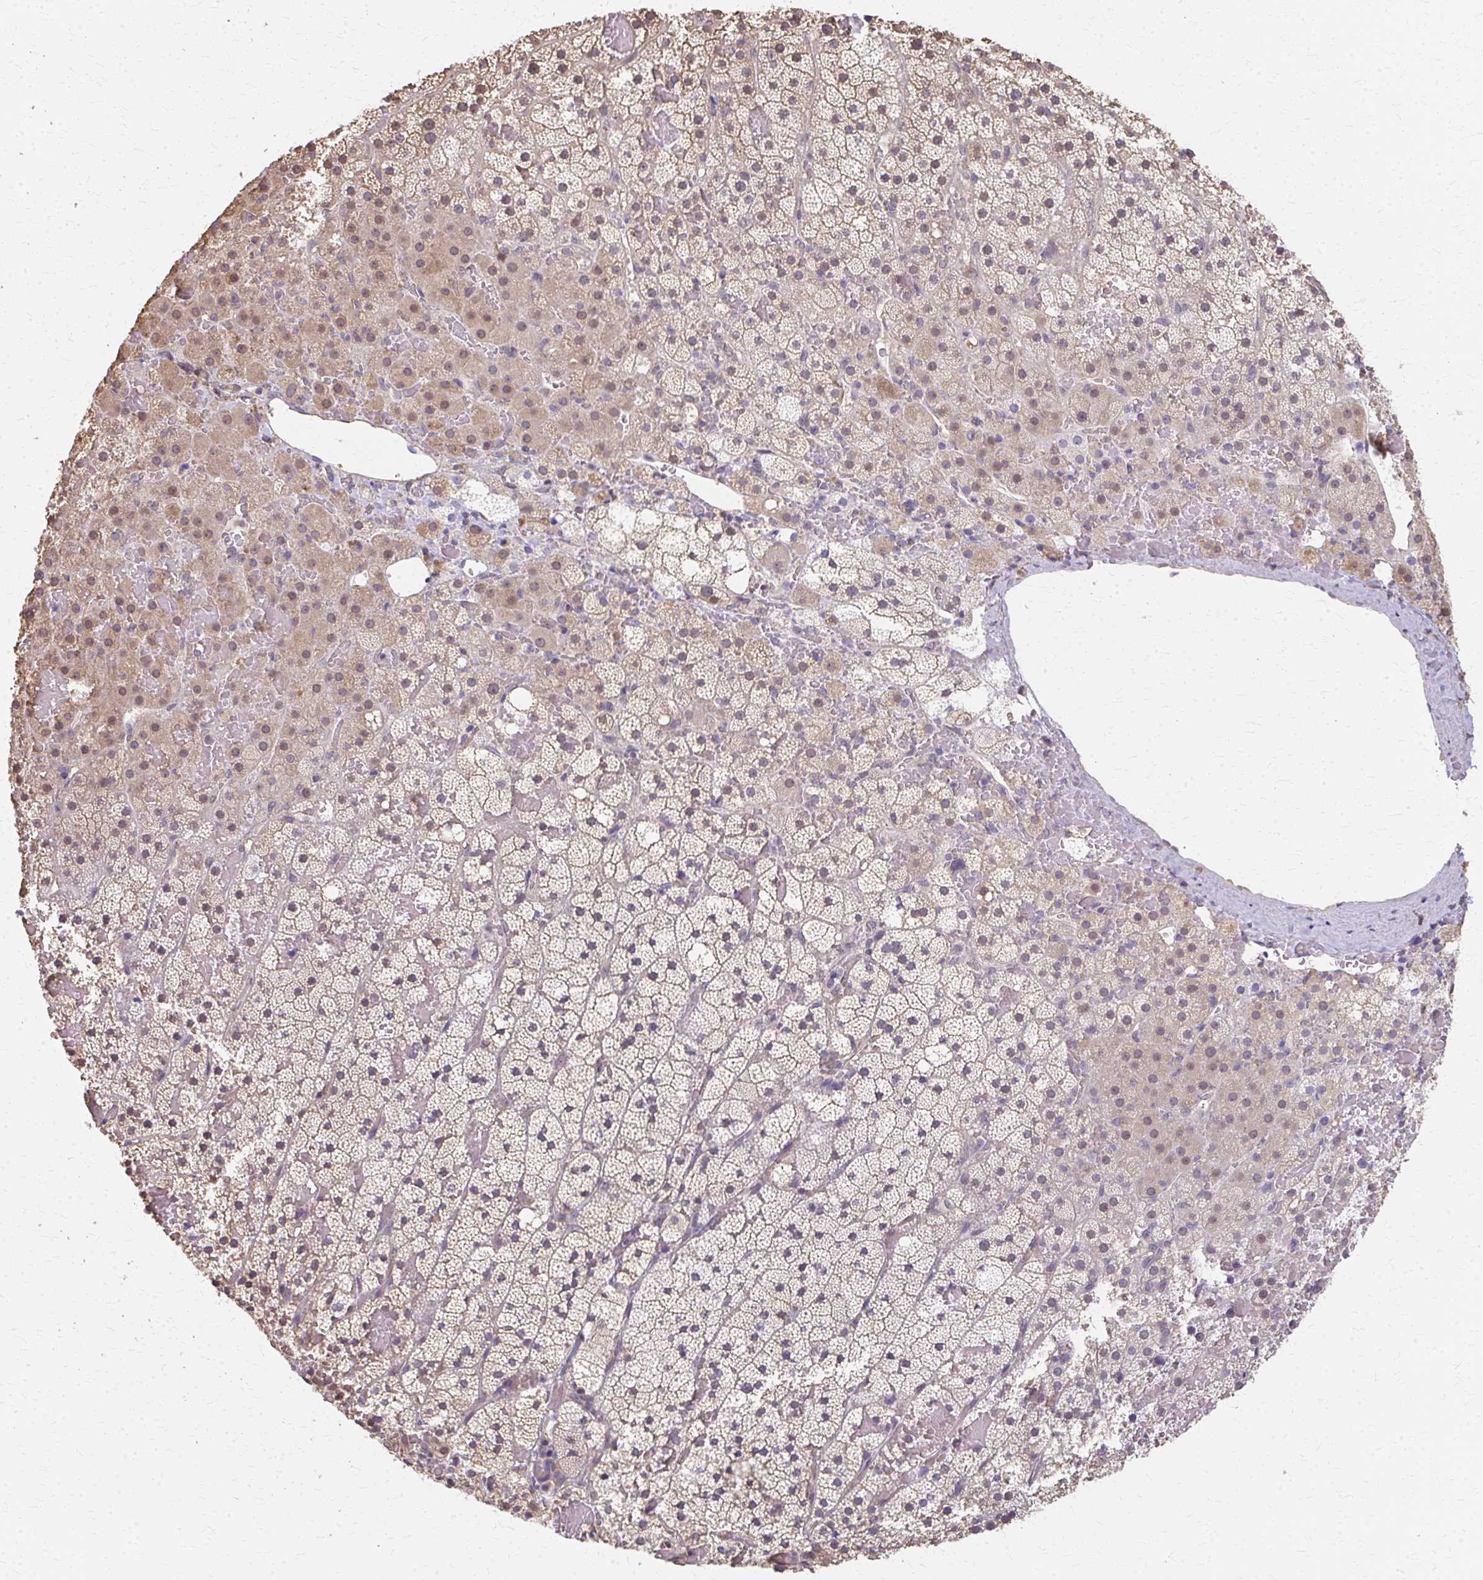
{"staining": {"intensity": "weak", "quantity": "25%-75%", "location": "cytoplasmic/membranous,nuclear"}, "tissue": "adrenal gland", "cell_type": "Glandular cells", "image_type": "normal", "snomed": [{"axis": "morphology", "description": "Normal tissue, NOS"}, {"axis": "topography", "description": "Adrenal gland"}], "caption": "Protein analysis of normal adrenal gland shows weak cytoplasmic/membranous,nuclear expression in approximately 25%-75% of glandular cells.", "gene": "RABGAP1L", "patient": {"sex": "male", "age": 53}}